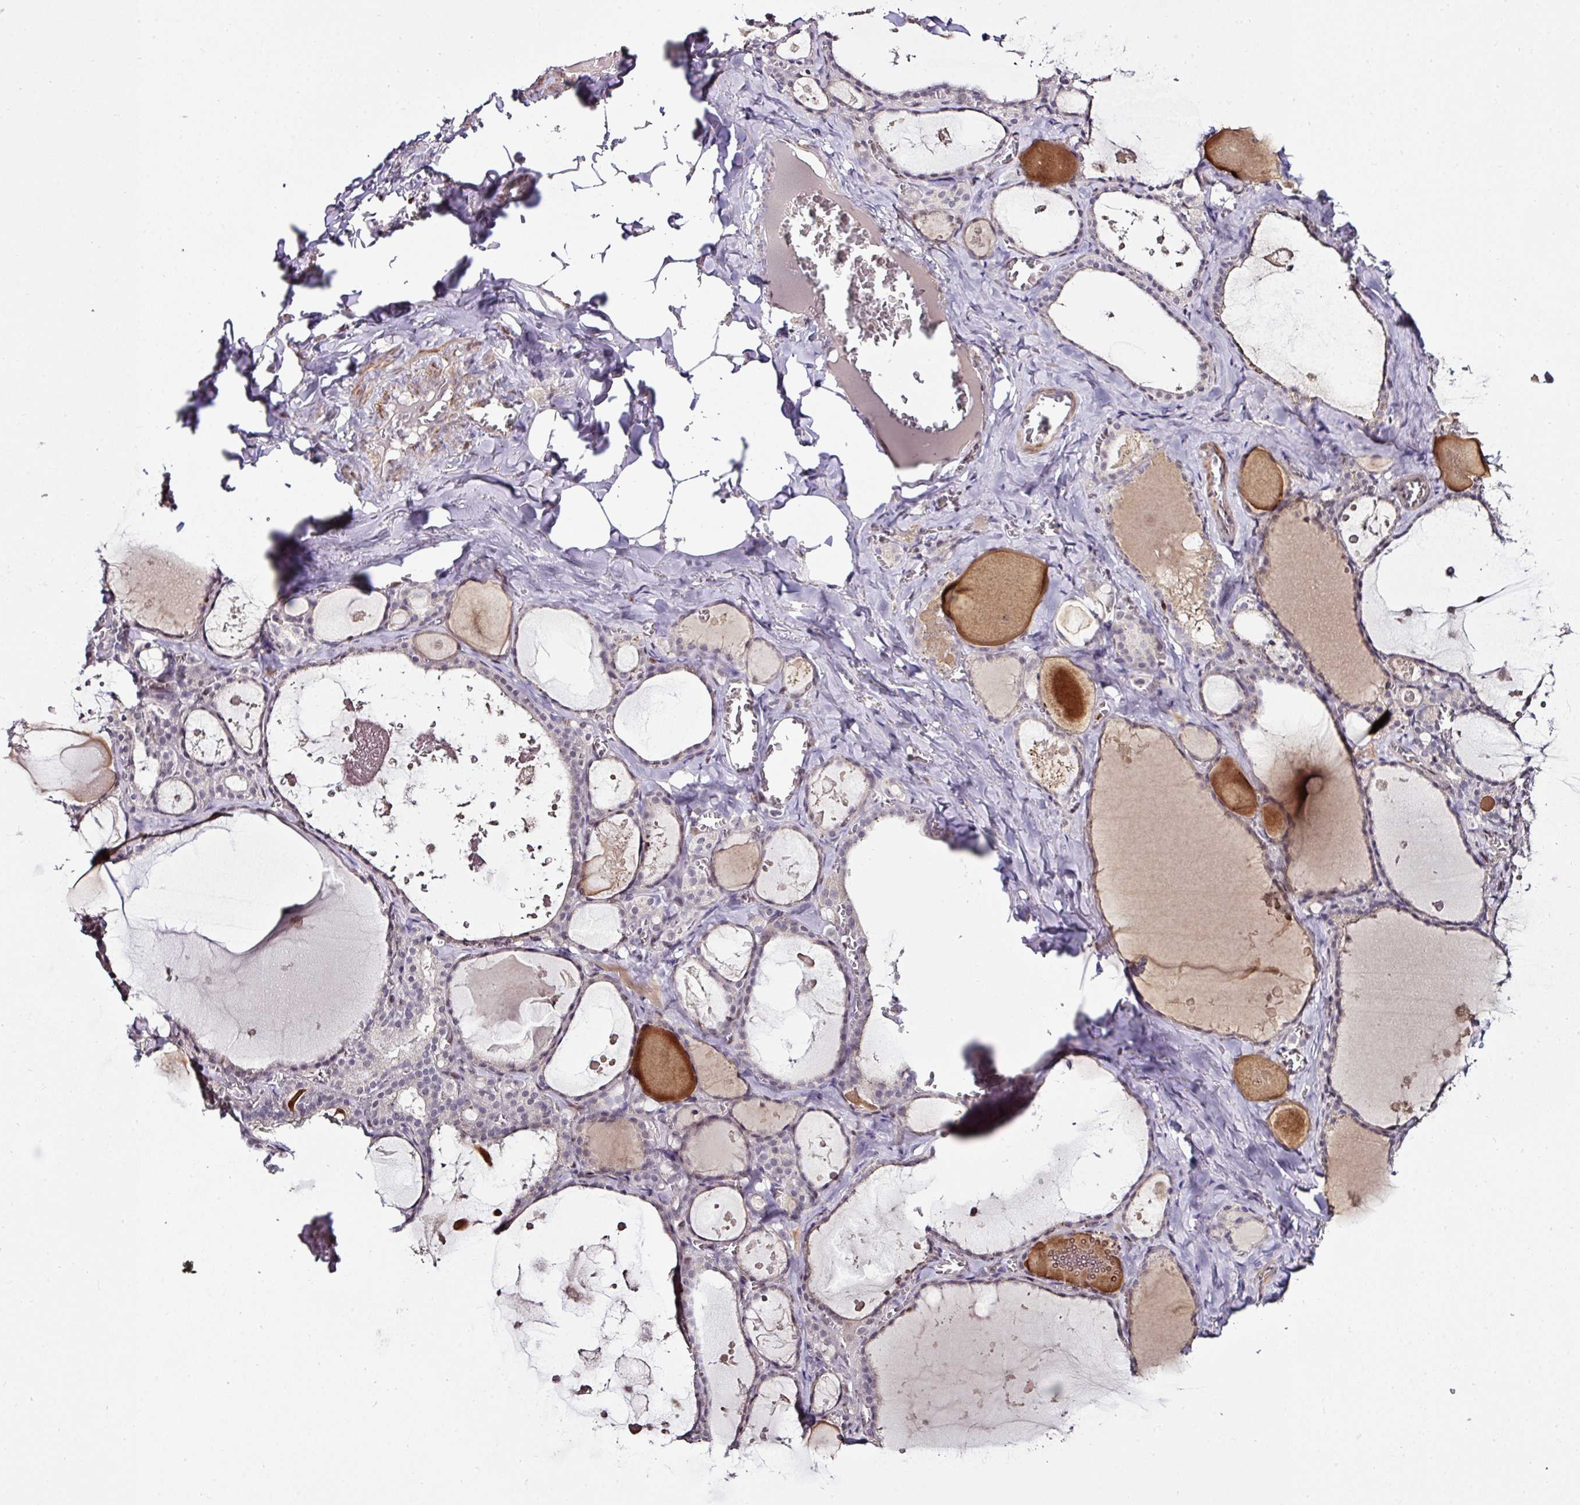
{"staining": {"intensity": "weak", "quantity": "25%-75%", "location": "nuclear"}, "tissue": "thyroid gland", "cell_type": "Glandular cells", "image_type": "normal", "snomed": [{"axis": "morphology", "description": "Normal tissue, NOS"}, {"axis": "topography", "description": "Thyroid gland"}], "caption": "An immunohistochemistry histopathology image of normal tissue is shown. Protein staining in brown shows weak nuclear positivity in thyroid gland within glandular cells. (Brightfield microscopy of DAB IHC at high magnification).", "gene": "KLF16", "patient": {"sex": "male", "age": 56}}